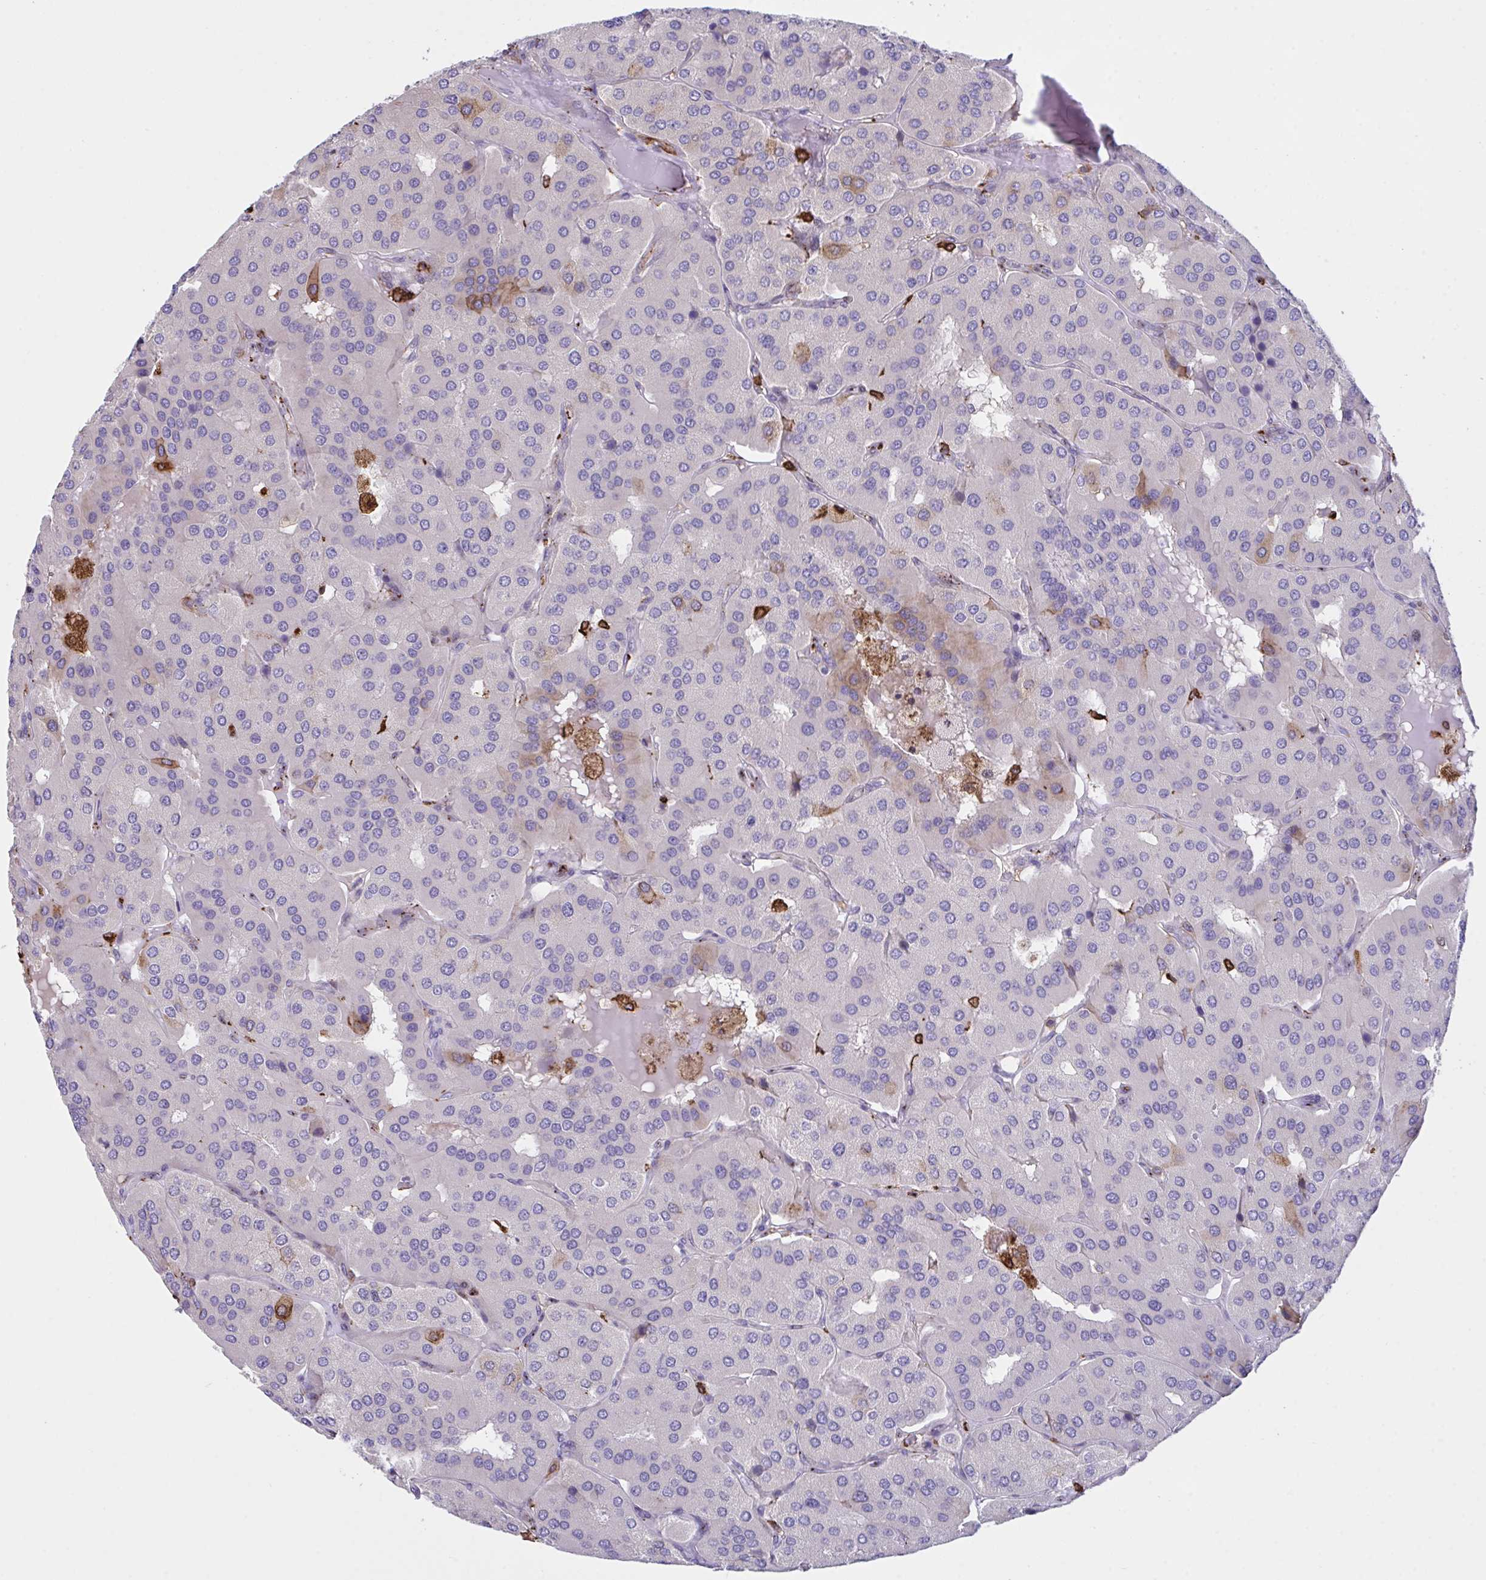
{"staining": {"intensity": "moderate", "quantity": "<25%", "location": "cytoplasmic/membranous"}, "tissue": "parathyroid gland", "cell_type": "Glandular cells", "image_type": "normal", "snomed": [{"axis": "morphology", "description": "Normal tissue, NOS"}, {"axis": "morphology", "description": "Adenoma, NOS"}, {"axis": "topography", "description": "Parathyroid gland"}], "caption": "A low amount of moderate cytoplasmic/membranous expression is identified in about <25% of glandular cells in normal parathyroid gland.", "gene": "PPIH", "patient": {"sex": "female", "age": 86}}